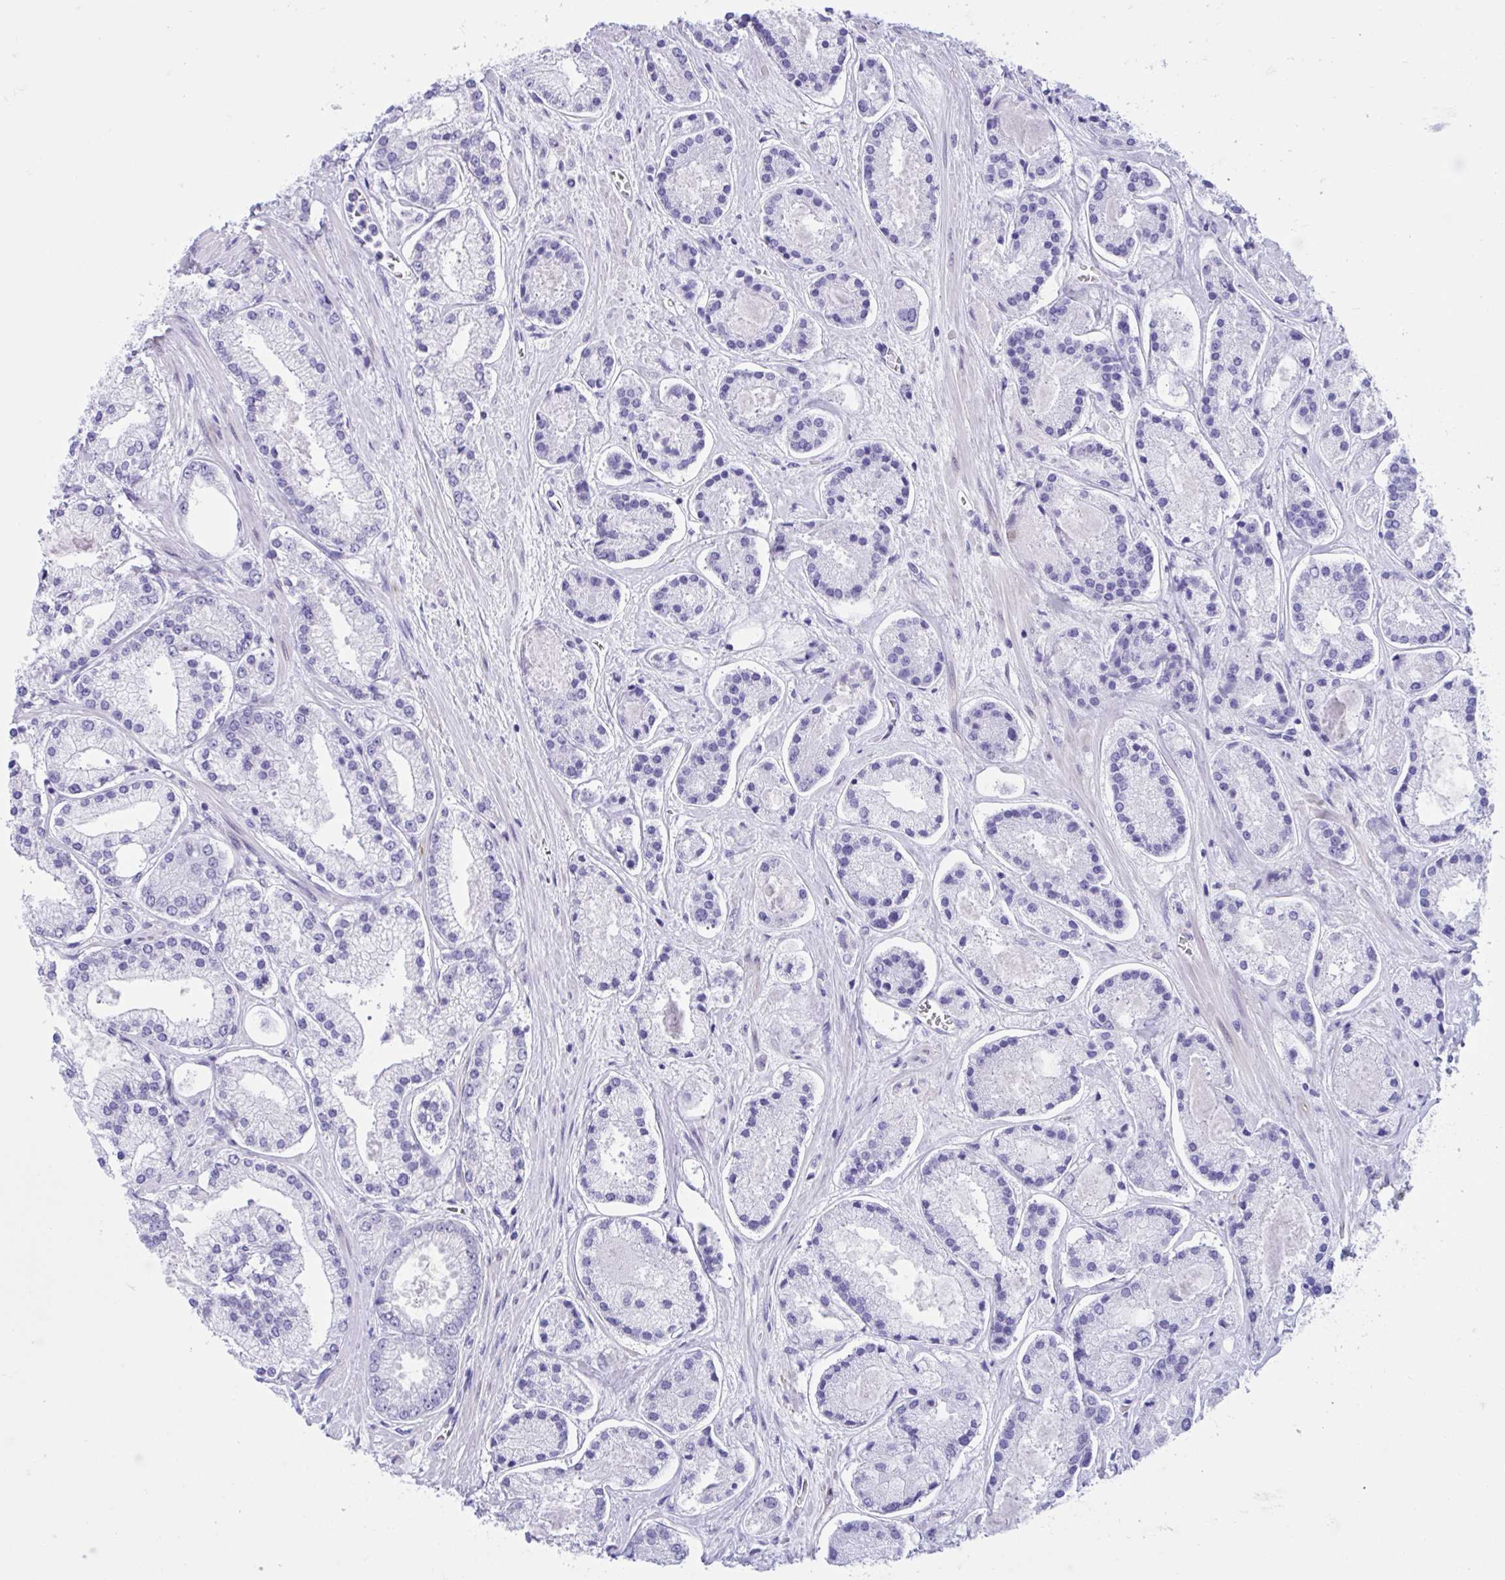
{"staining": {"intensity": "negative", "quantity": "none", "location": "none"}, "tissue": "prostate cancer", "cell_type": "Tumor cells", "image_type": "cancer", "snomed": [{"axis": "morphology", "description": "Adenocarcinoma, High grade"}, {"axis": "topography", "description": "Prostate"}], "caption": "IHC image of human prostate adenocarcinoma (high-grade) stained for a protein (brown), which demonstrates no positivity in tumor cells.", "gene": "TMEM35A", "patient": {"sex": "male", "age": 67}}